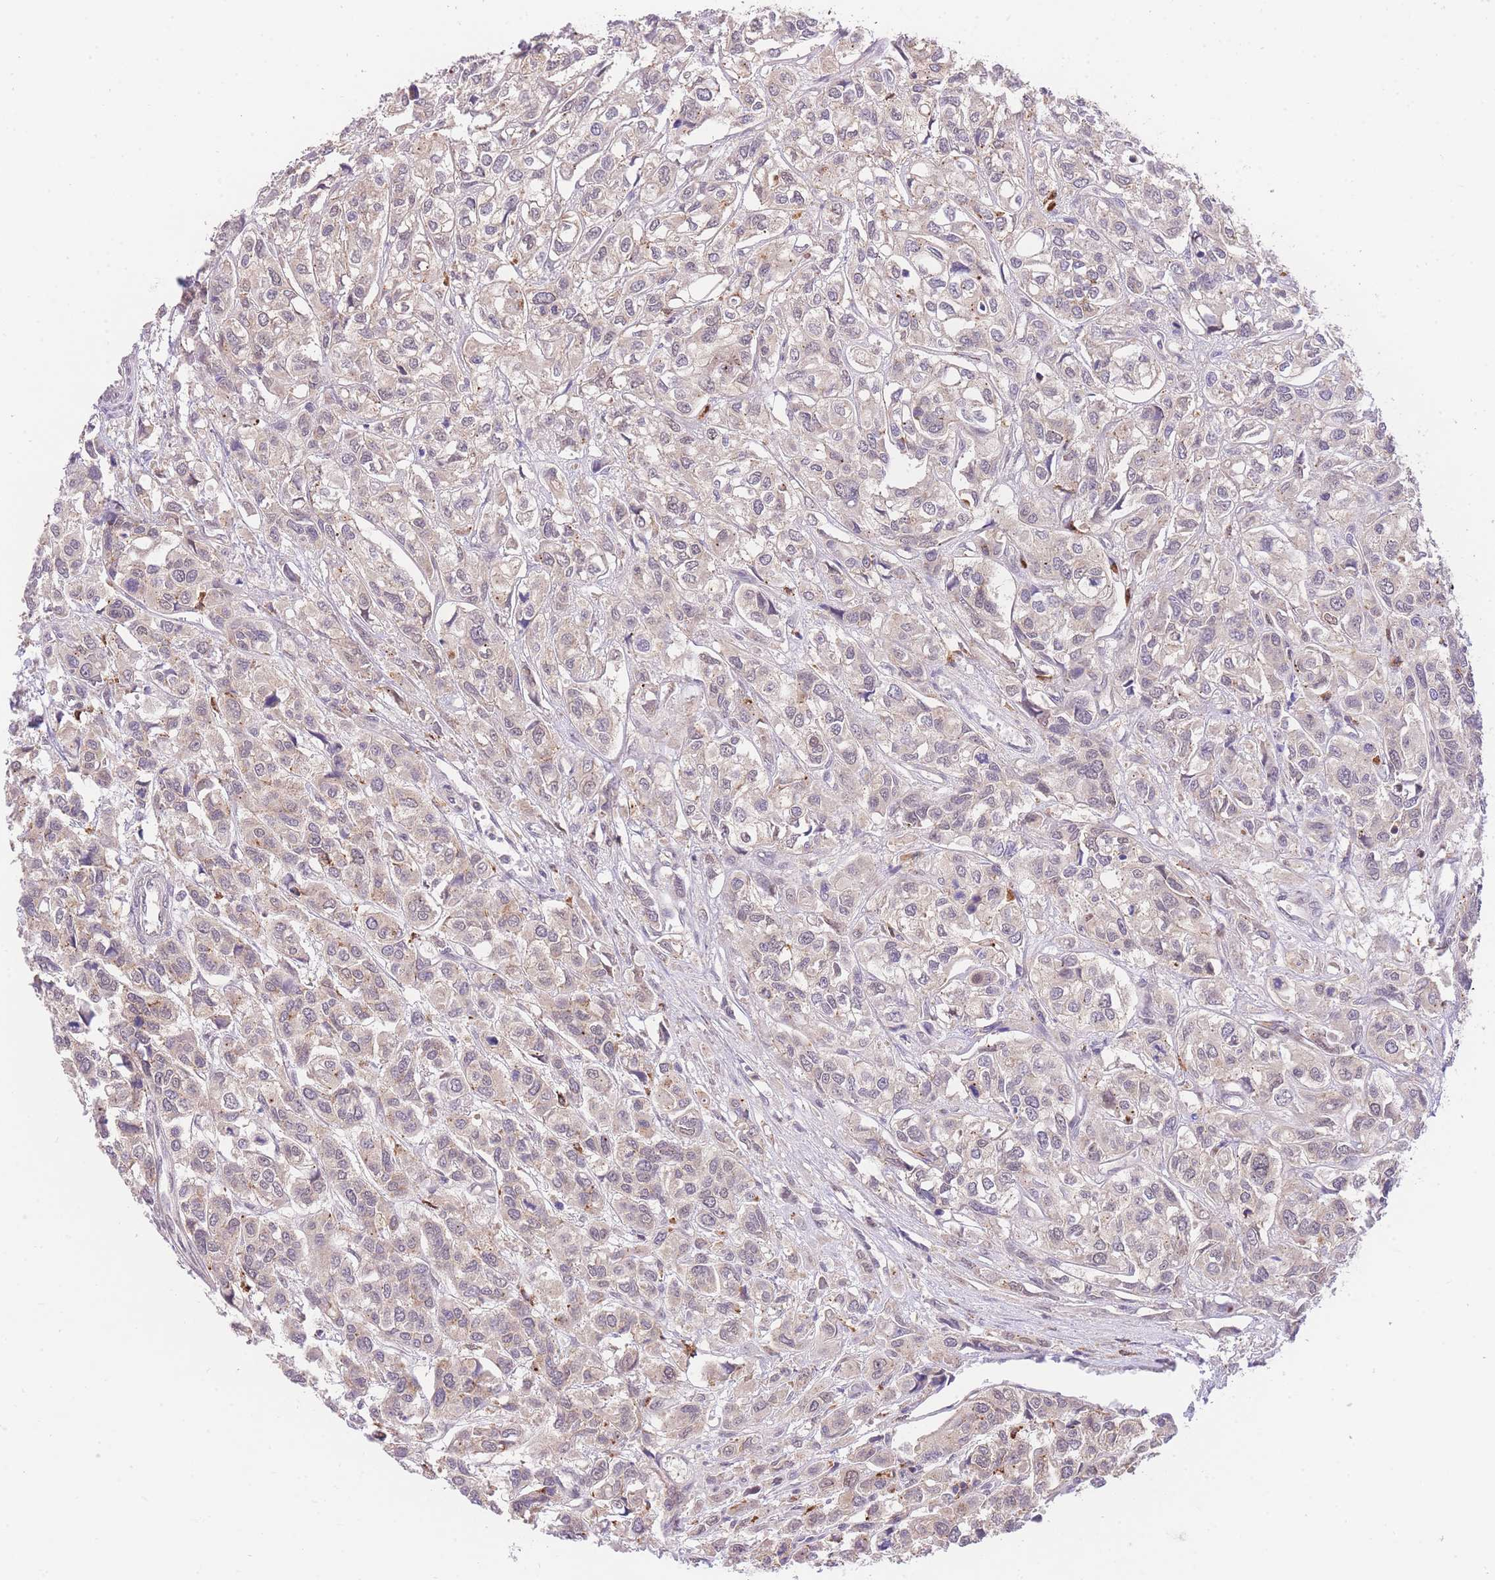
{"staining": {"intensity": "negative", "quantity": "none", "location": "none"}, "tissue": "urothelial cancer", "cell_type": "Tumor cells", "image_type": "cancer", "snomed": [{"axis": "morphology", "description": "Urothelial carcinoma, High grade"}, {"axis": "topography", "description": "Urinary bladder"}], "caption": "Urothelial carcinoma (high-grade) was stained to show a protein in brown. There is no significant staining in tumor cells.", "gene": "UBXN7", "patient": {"sex": "male", "age": 67}}